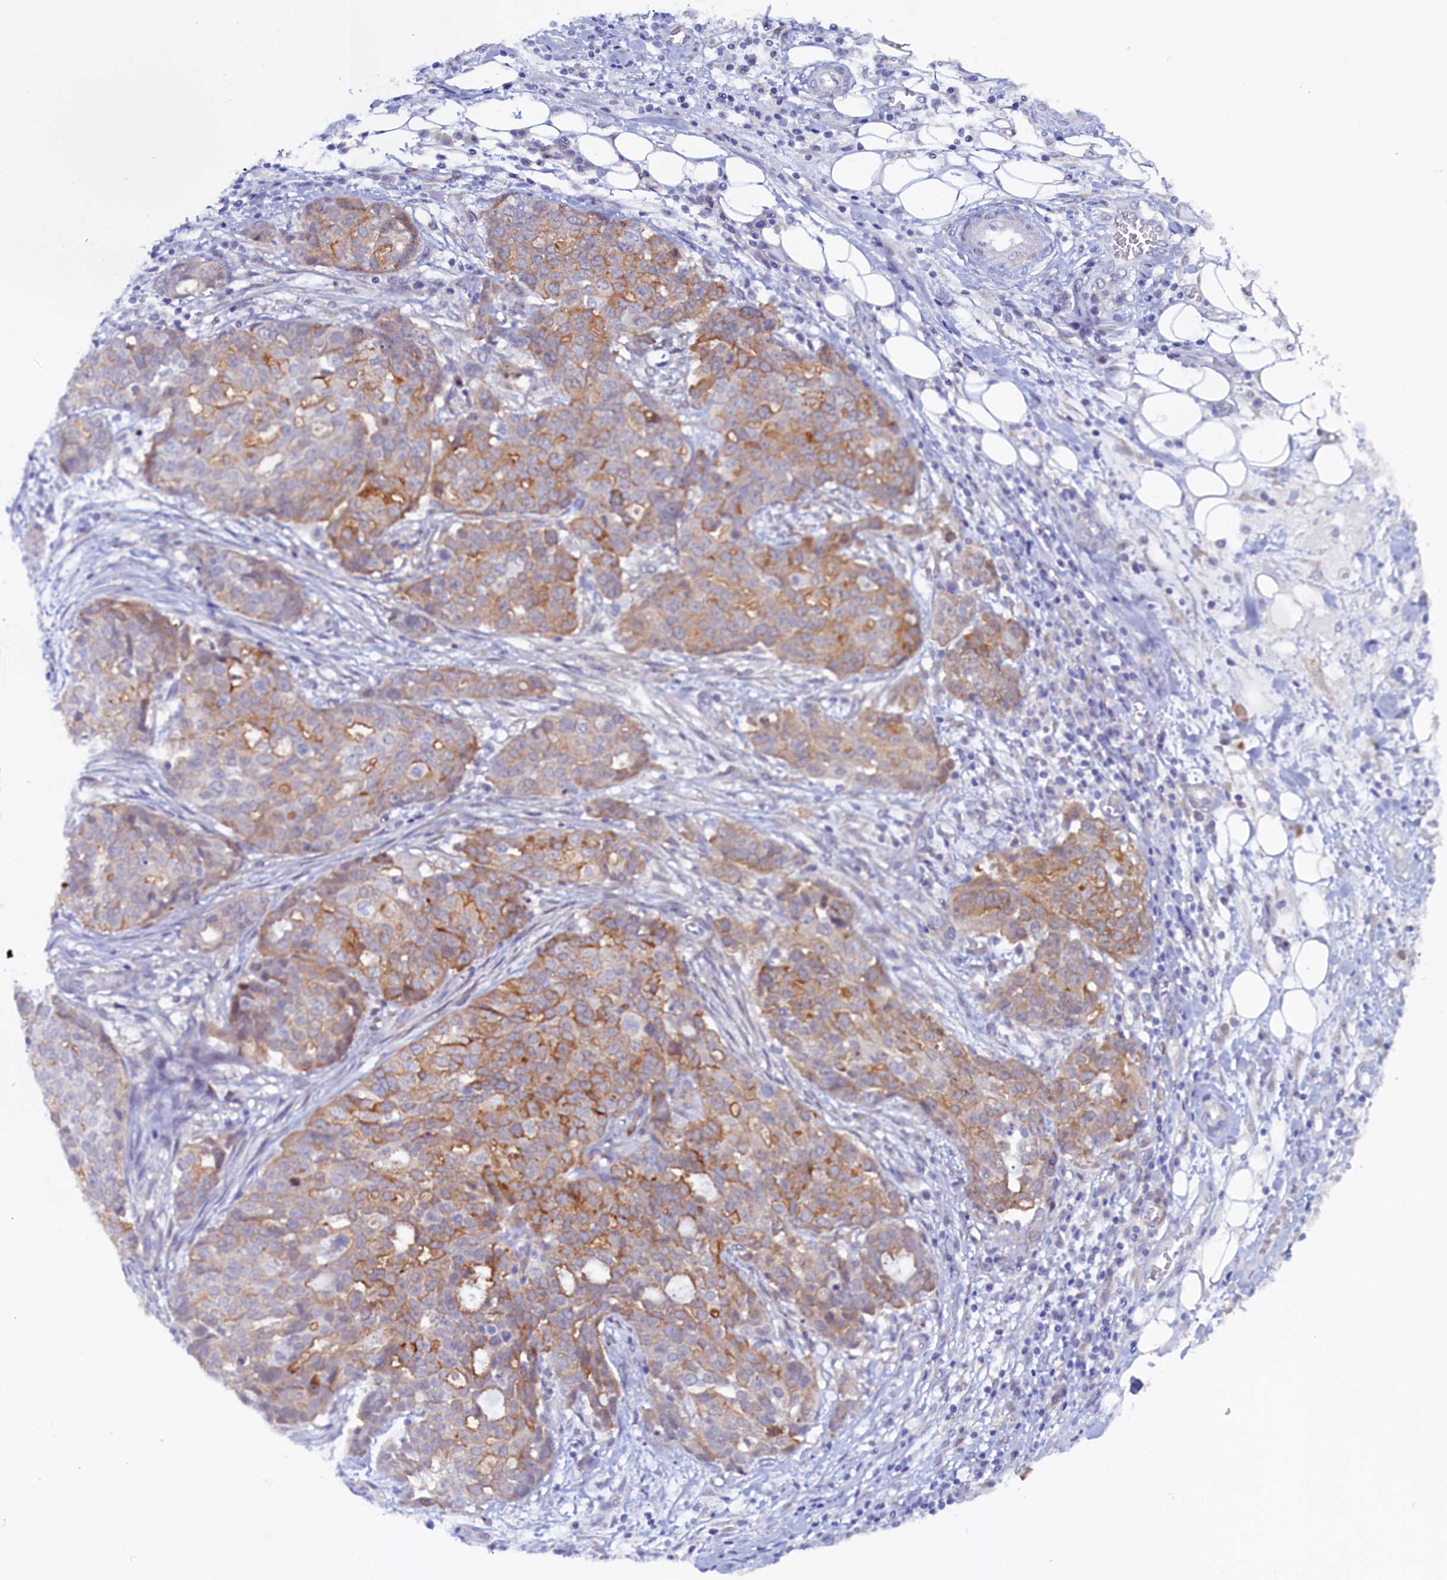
{"staining": {"intensity": "moderate", "quantity": "25%-75%", "location": "cytoplasmic/membranous"}, "tissue": "ovarian cancer", "cell_type": "Tumor cells", "image_type": "cancer", "snomed": [{"axis": "morphology", "description": "Cystadenocarcinoma, serous, NOS"}, {"axis": "topography", "description": "Soft tissue"}, {"axis": "topography", "description": "Ovary"}], "caption": "A brown stain shows moderate cytoplasmic/membranous staining of a protein in human serous cystadenocarcinoma (ovarian) tumor cells.", "gene": "PACSIN3", "patient": {"sex": "female", "age": 57}}